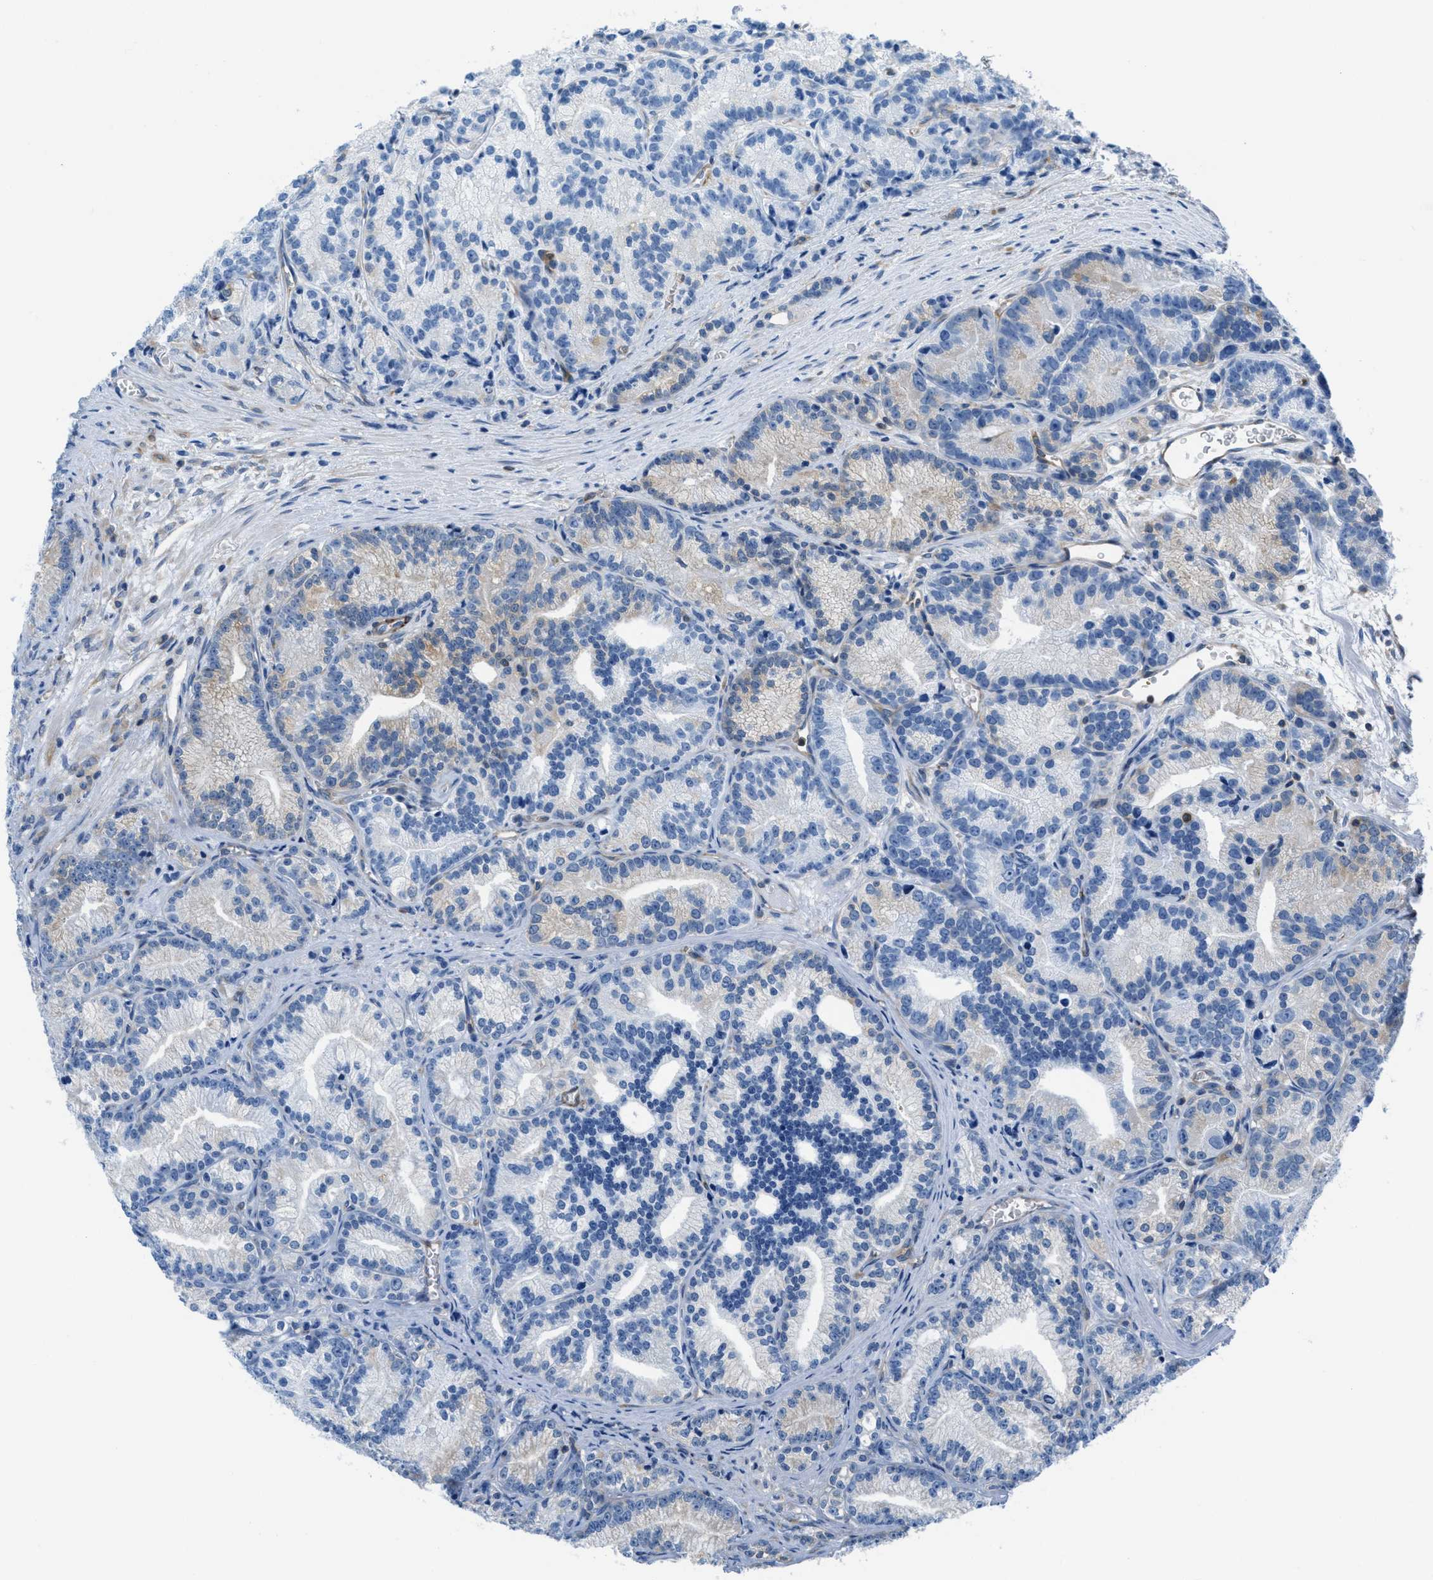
{"staining": {"intensity": "weak", "quantity": "<25%", "location": "cytoplasmic/membranous"}, "tissue": "prostate cancer", "cell_type": "Tumor cells", "image_type": "cancer", "snomed": [{"axis": "morphology", "description": "Adenocarcinoma, Low grade"}, {"axis": "topography", "description": "Prostate"}], "caption": "Immunohistochemical staining of human prostate cancer reveals no significant staining in tumor cells.", "gene": "MAPRE2", "patient": {"sex": "male", "age": 58}}